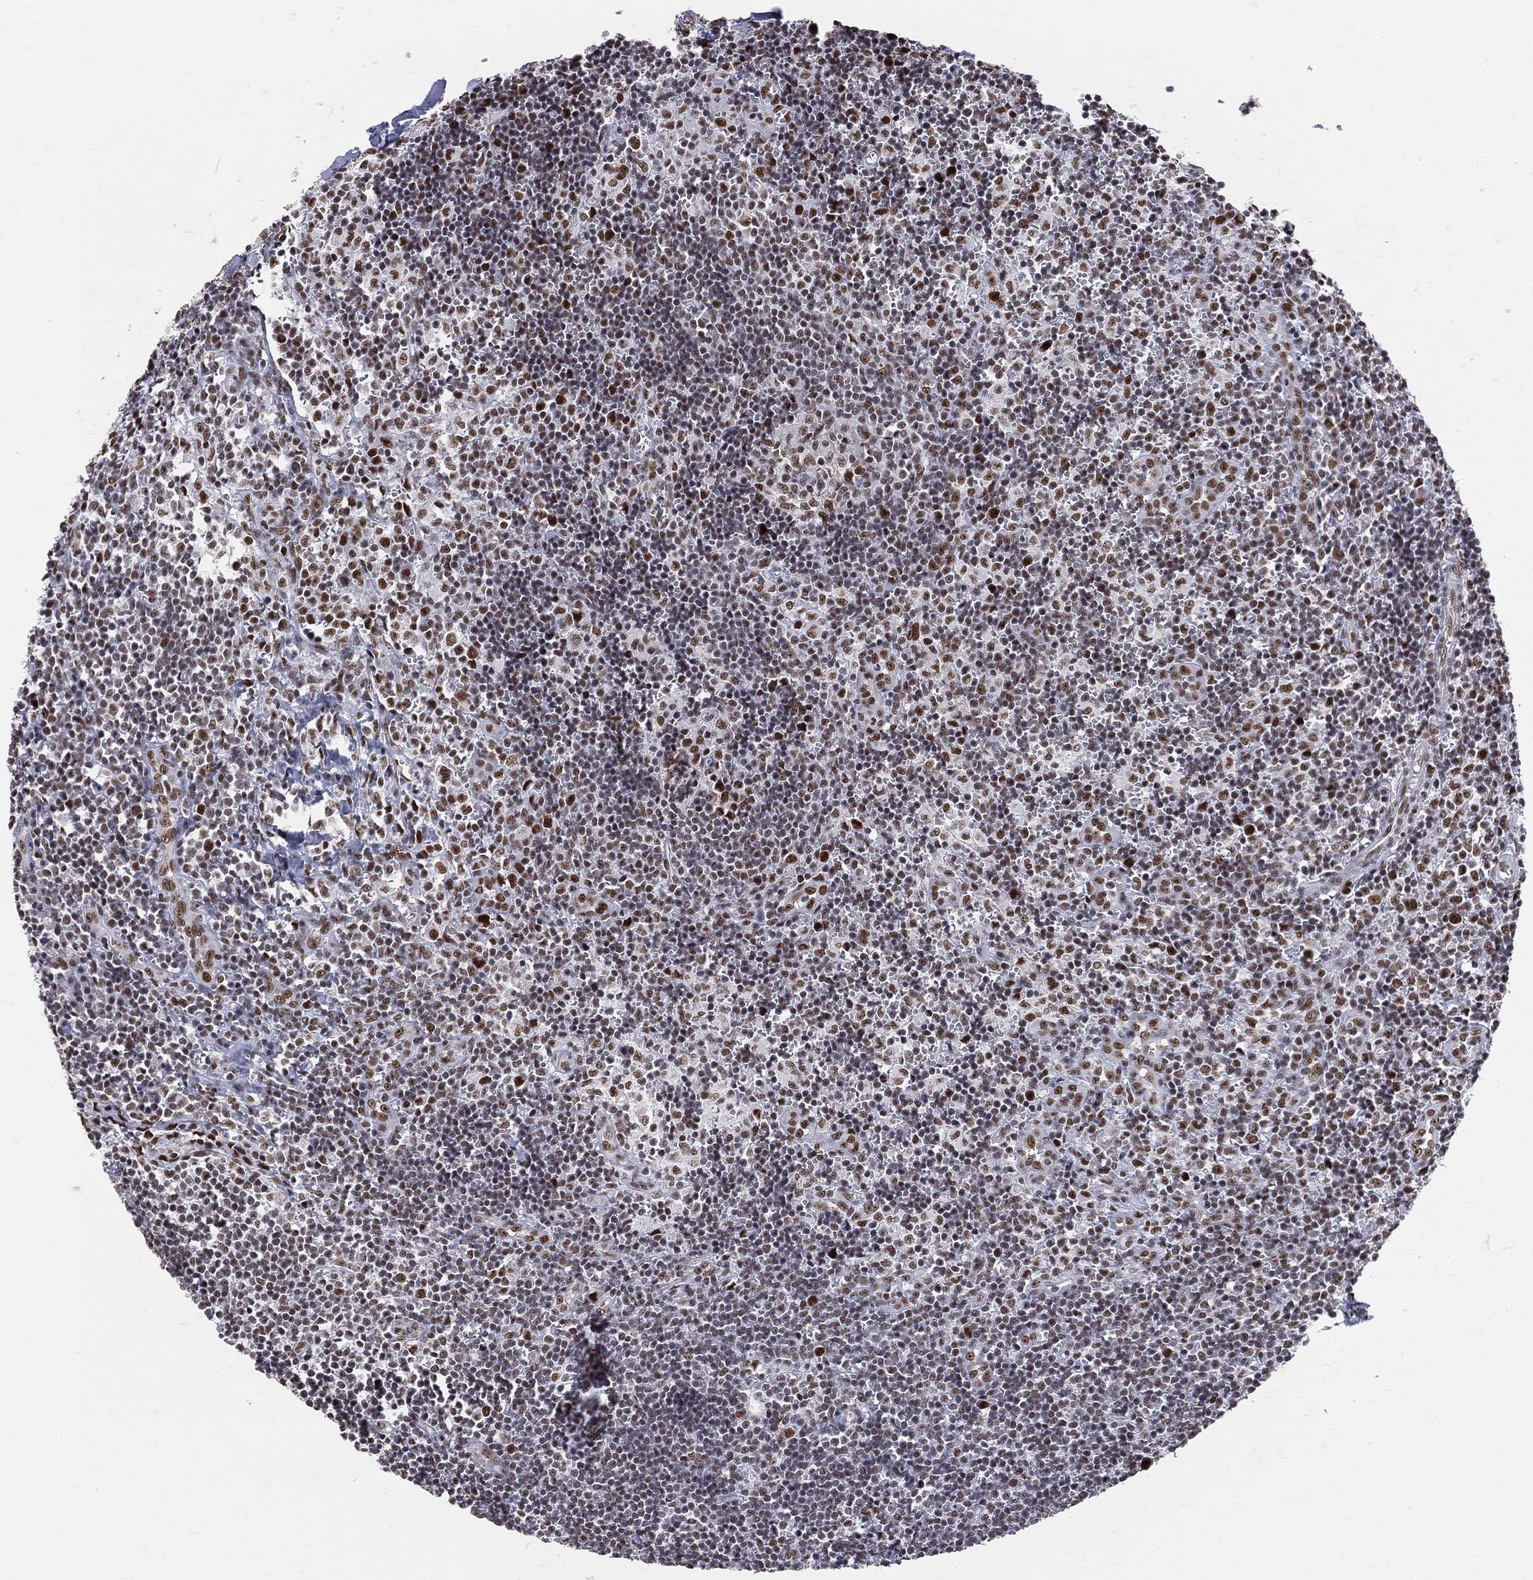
{"staining": {"intensity": "strong", "quantity": "<25%", "location": "nuclear"}, "tissue": "lymph node", "cell_type": "Germinal center cells", "image_type": "normal", "snomed": [{"axis": "morphology", "description": "Normal tissue, NOS"}, {"axis": "topography", "description": "Lymph node"}, {"axis": "topography", "description": "Salivary gland"}], "caption": "This micrograph demonstrates normal lymph node stained with immunohistochemistry to label a protein in brown. The nuclear of germinal center cells show strong positivity for the protein. Nuclei are counter-stained blue.", "gene": "CDK7", "patient": {"sex": "male", "age": 78}}